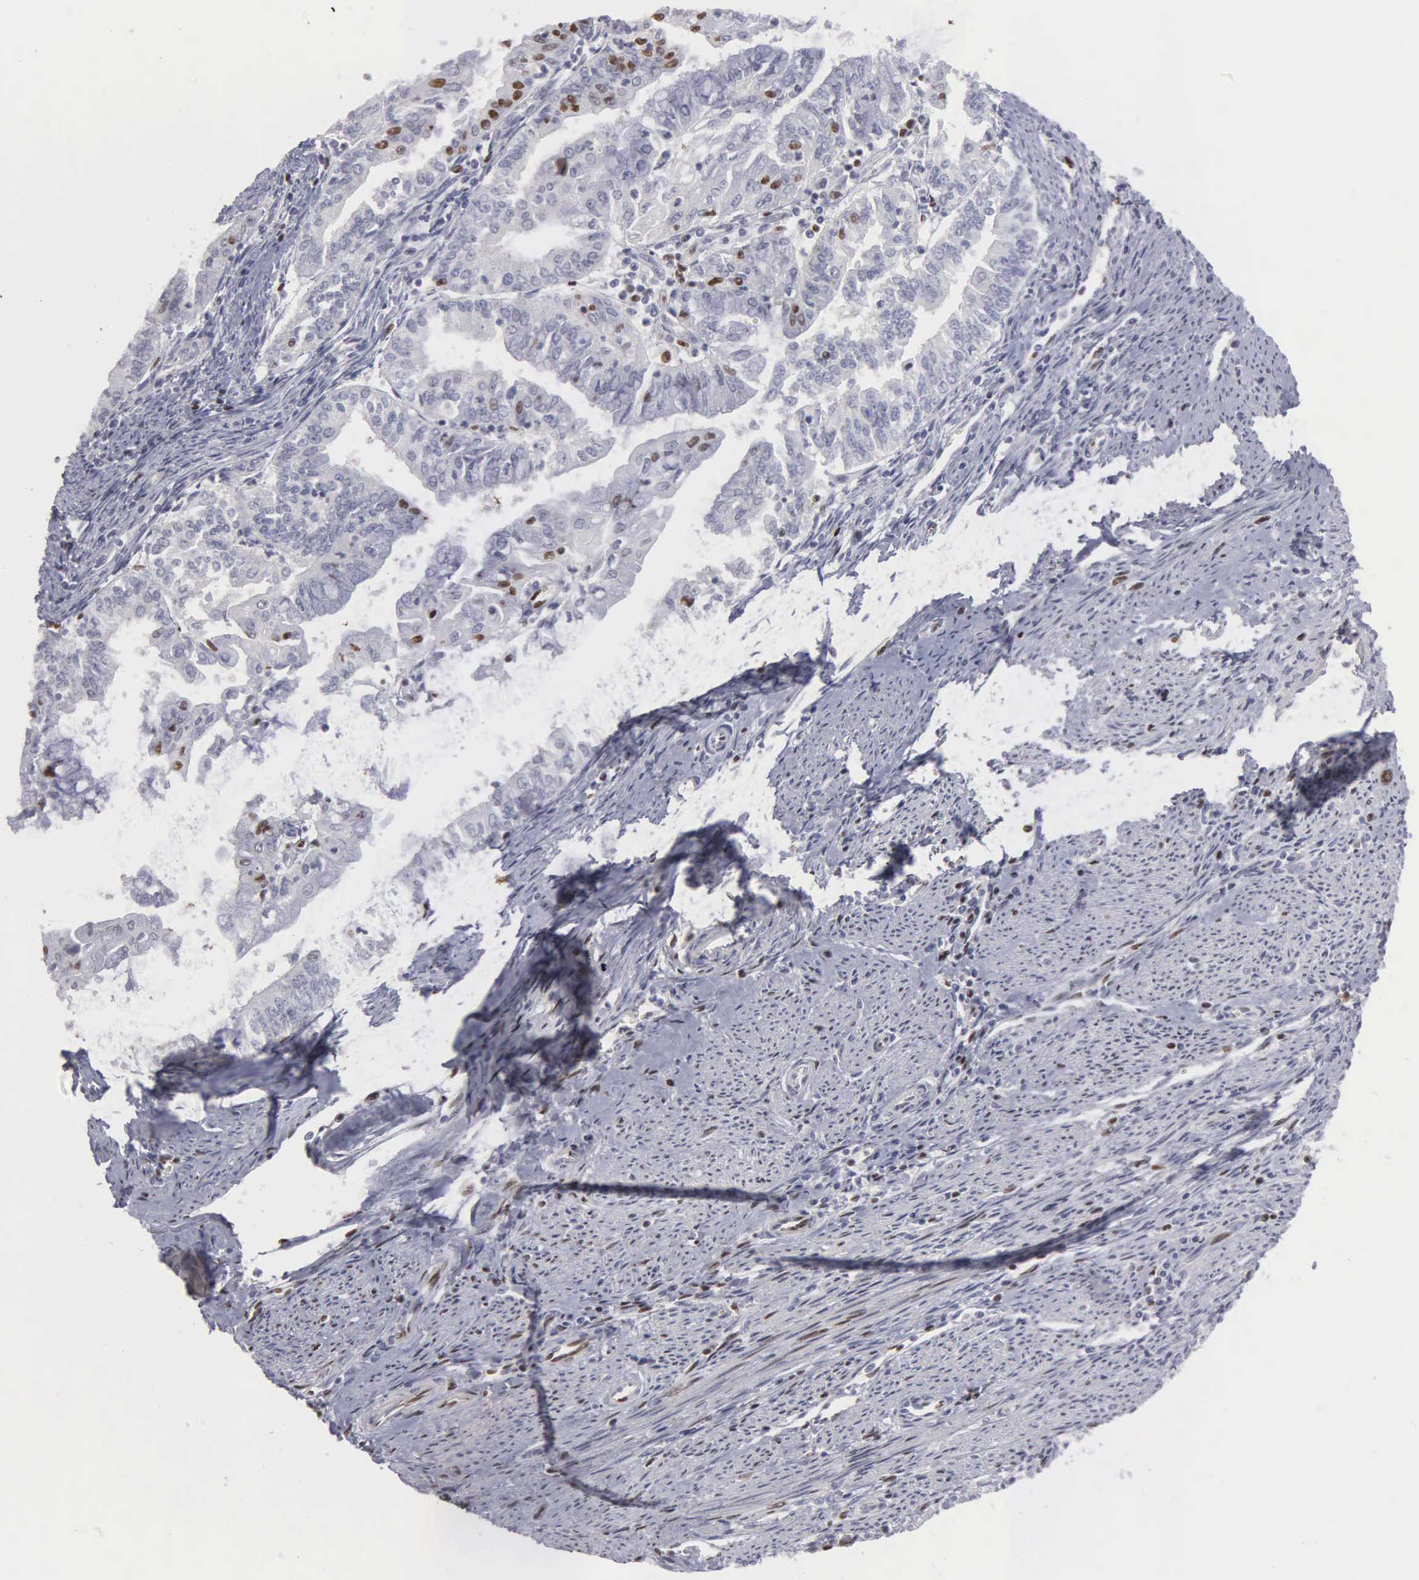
{"staining": {"intensity": "strong", "quantity": "<25%", "location": "nuclear"}, "tissue": "endometrial cancer", "cell_type": "Tumor cells", "image_type": "cancer", "snomed": [{"axis": "morphology", "description": "Adenocarcinoma, NOS"}, {"axis": "topography", "description": "Endometrium"}], "caption": "Strong nuclear positivity is present in approximately <25% of tumor cells in endometrial adenocarcinoma.", "gene": "KIAA0586", "patient": {"sex": "female", "age": 75}}